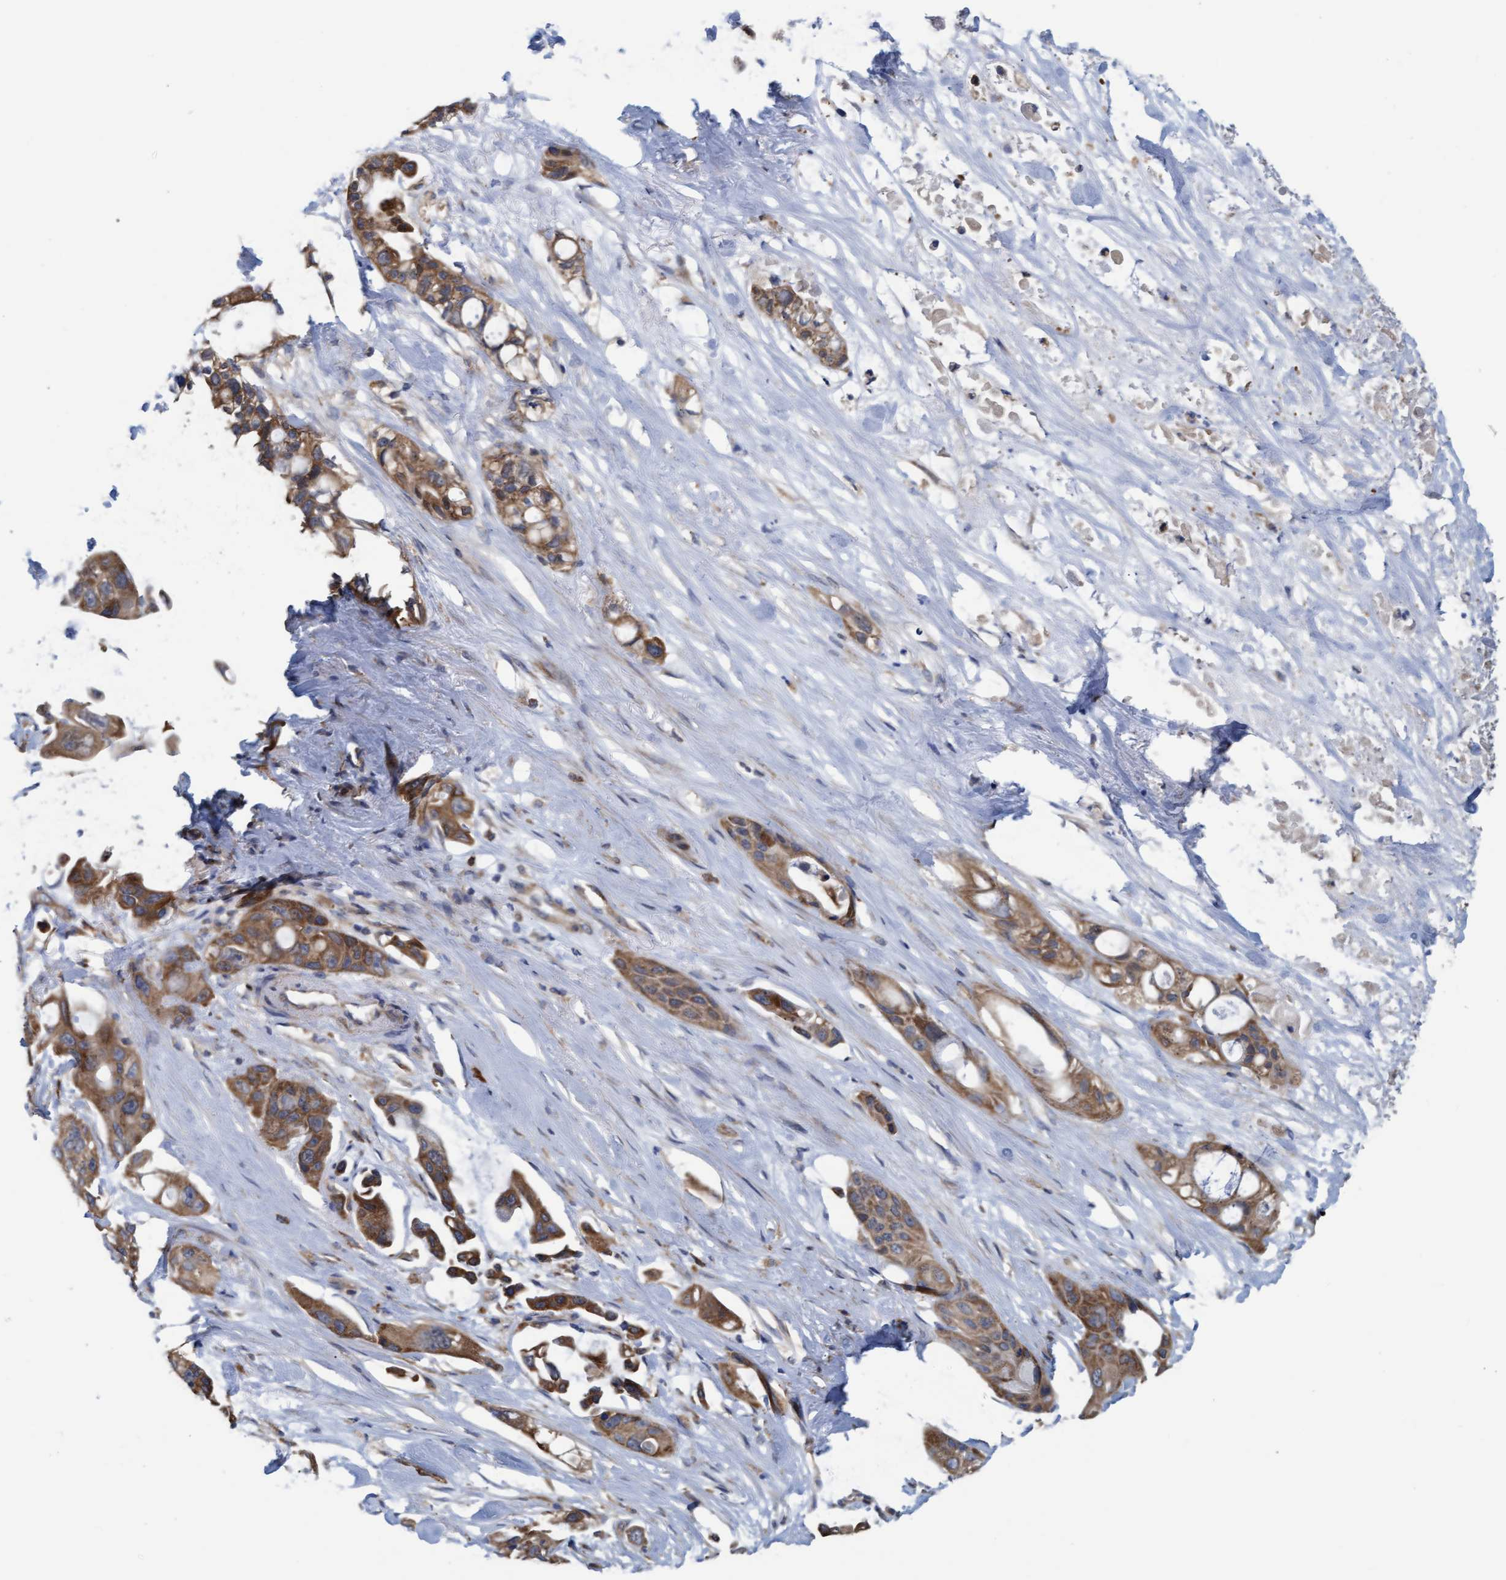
{"staining": {"intensity": "moderate", "quantity": ">75%", "location": "cytoplasmic/membranous"}, "tissue": "pancreatic cancer", "cell_type": "Tumor cells", "image_type": "cancer", "snomed": [{"axis": "morphology", "description": "Adenocarcinoma, NOS"}, {"axis": "topography", "description": "Pancreas"}], "caption": "Immunohistochemistry (IHC) of pancreatic cancer (adenocarcinoma) demonstrates medium levels of moderate cytoplasmic/membranous staining in approximately >75% of tumor cells.", "gene": "LRSAM1", "patient": {"sex": "male", "age": 53}}